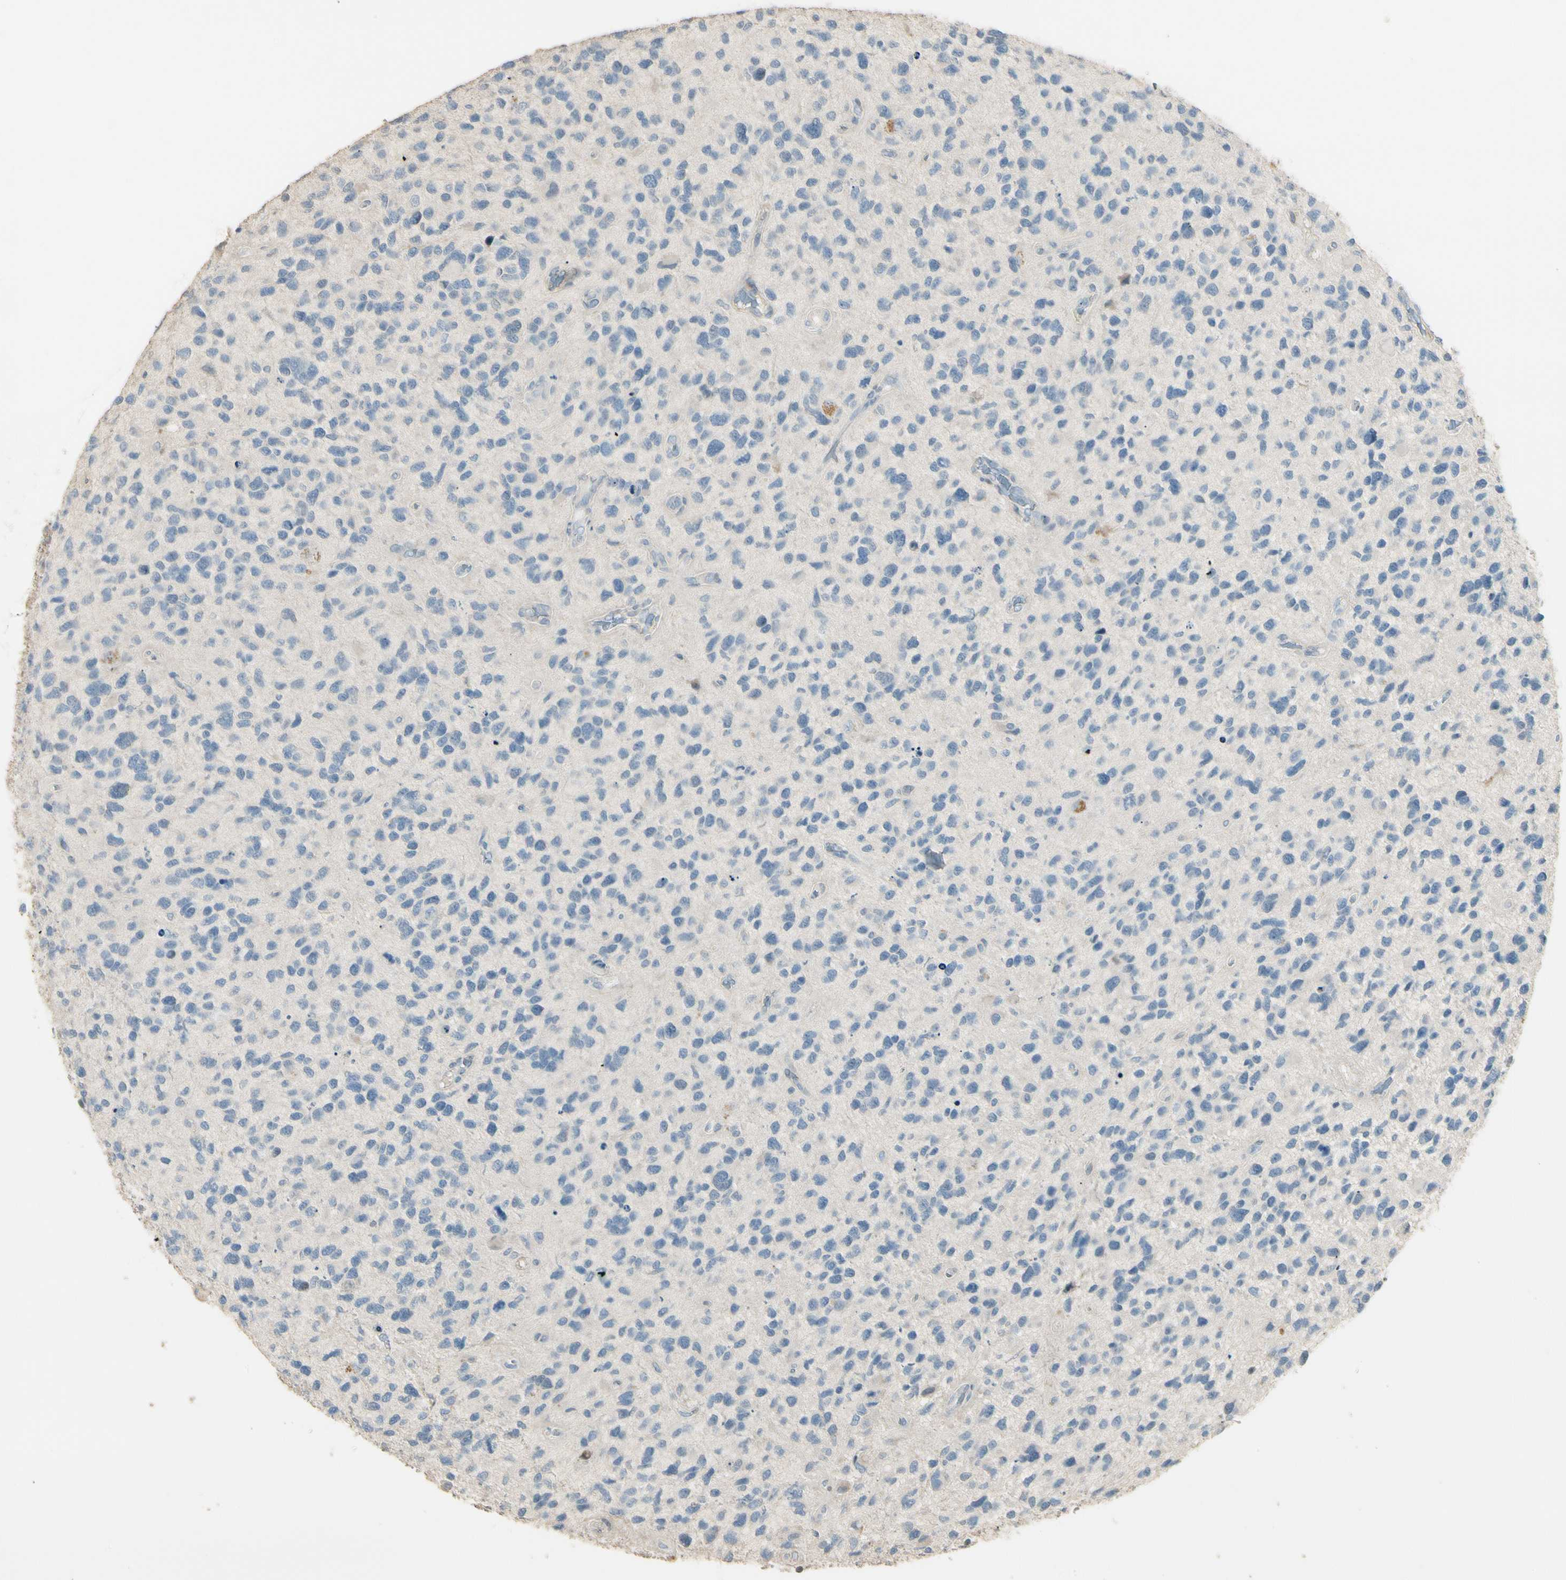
{"staining": {"intensity": "negative", "quantity": "none", "location": "none"}, "tissue": "glioma", "cell_type": "Tumor cells", "image_type": "cancer", "snomed": [{"axis": "morphology", "description": "Glioma, malignant, High grade"}, {"axis": "topography", "description": "Brain"}], "caption": "The photomicrograph shows no significant positivity in tumor cells of malignant high-grade glioma.", "gene": "GNE", "patient": {"sex": "female", "age": 58}}